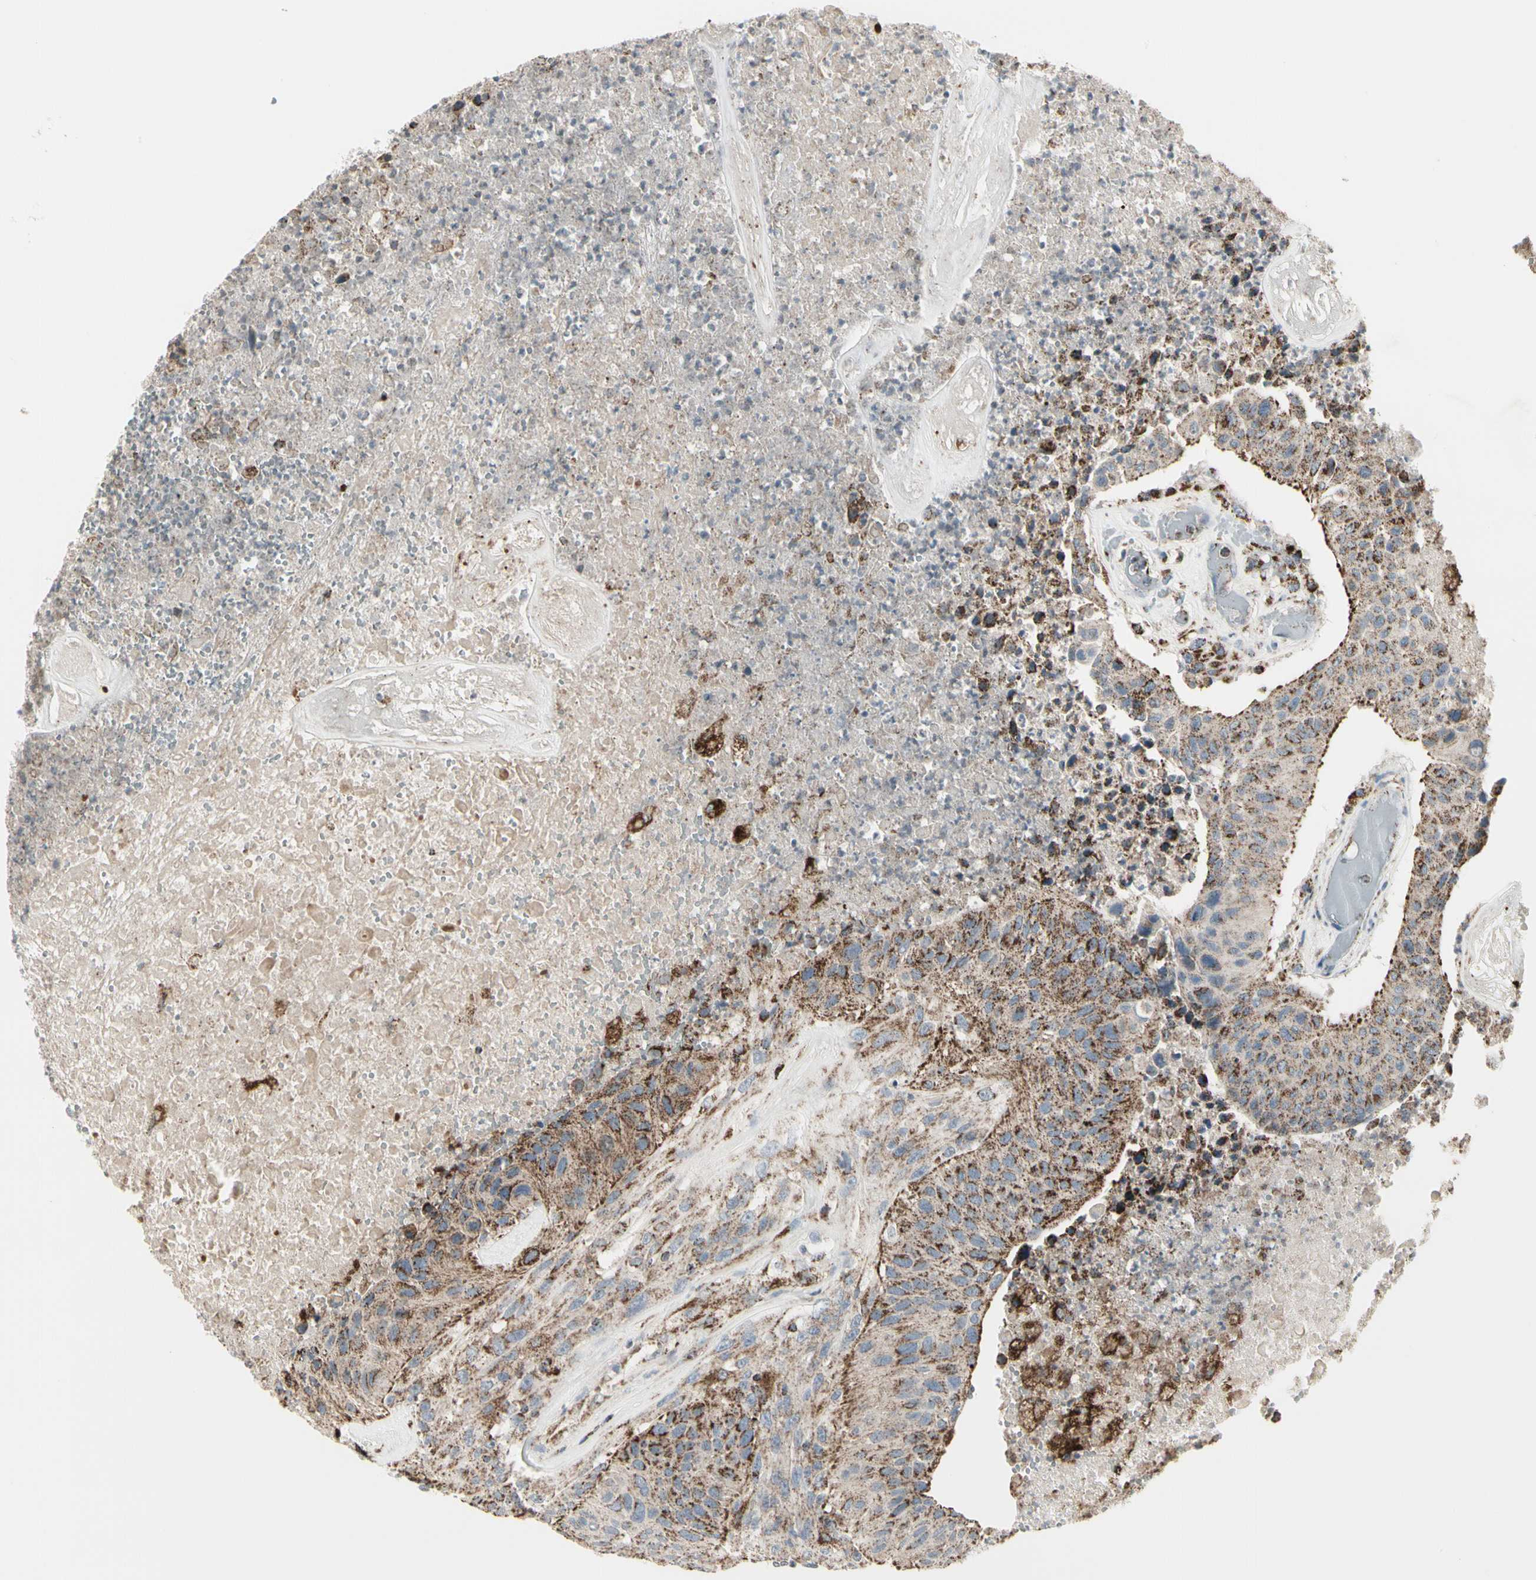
{"staining": {"intensity": "moderate", "quantity": ">75%", "location": "cytoplasmic/membranous"}, "tissue": "urothelial cancer", "cell_type": "Tumor cells", "image_type": "cancer", "snomed": [{"axis": "morphology", "description": "Urothelial carcinoma, High grade"}, {"axis": "topography", "description": "Urinary bladder"}], "caption": "Approximately >75% of tumor cells in human urothelial cancer display moderate cytoplasmic/membranous protein expression as visualized by brown immunohistochemical staining.", "gene": "TMEM176A", "patient": {"sex": "male", "age": 66}}